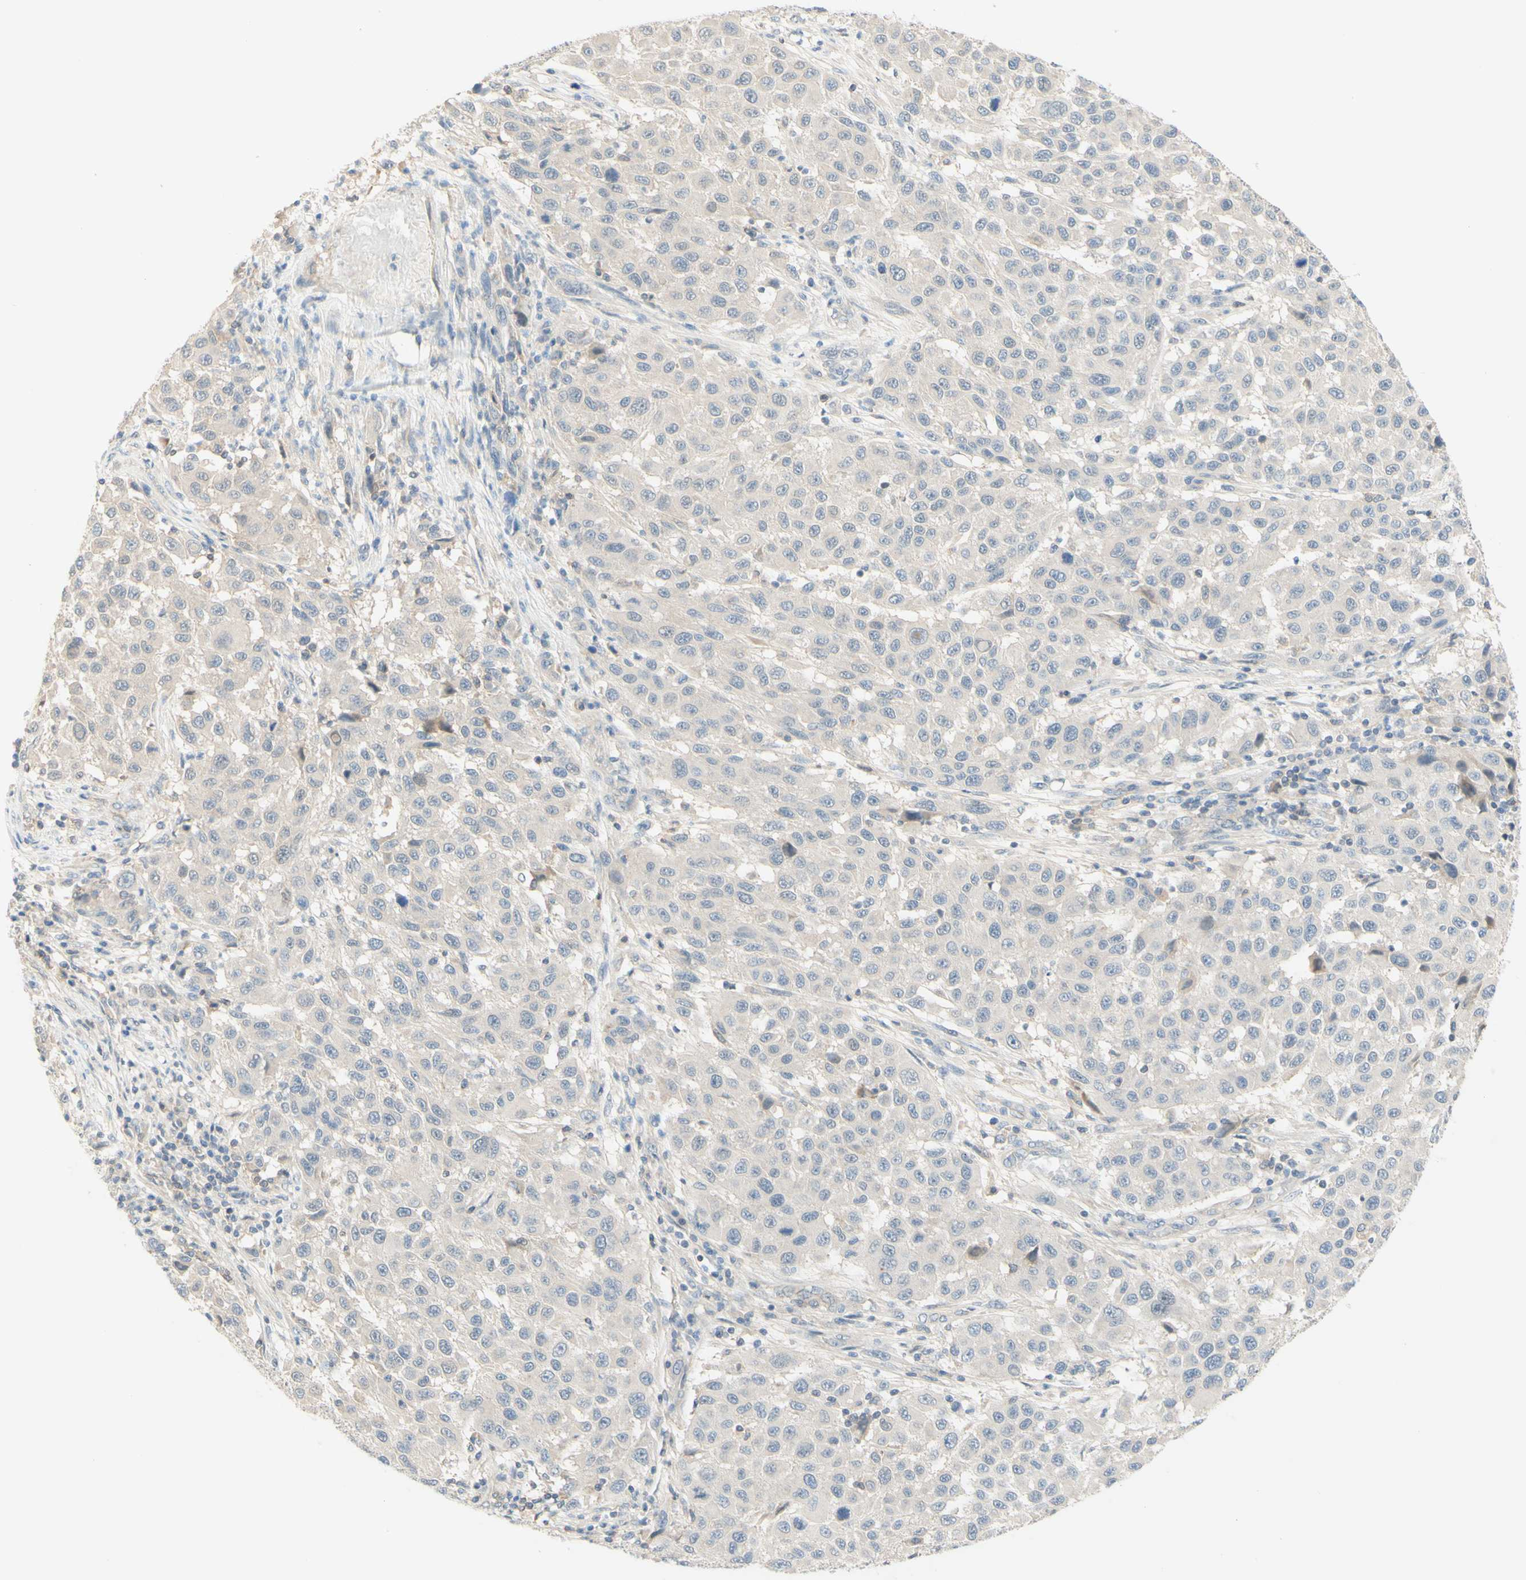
{"staining": {"intensity": "negative", "quantity": "none", "location": "none"}, "tissue": "melanoma", "cell_type": "Tumor cells", "image_type": "cancer", "snomed": [{"axis": "morphology", "description": "Malignant melanoma, Metastatic site"}, {"axis": "topography", "description": "Lymph node"}], "caption": "IHC histopathology image of neoplastic tissue: malignant melanoma (metastatic site) stained with DAB demonstrates no significant protein staining in tumor cells.", "gene": "MTM1", "patient": {"sex": "male", "age": 61}}